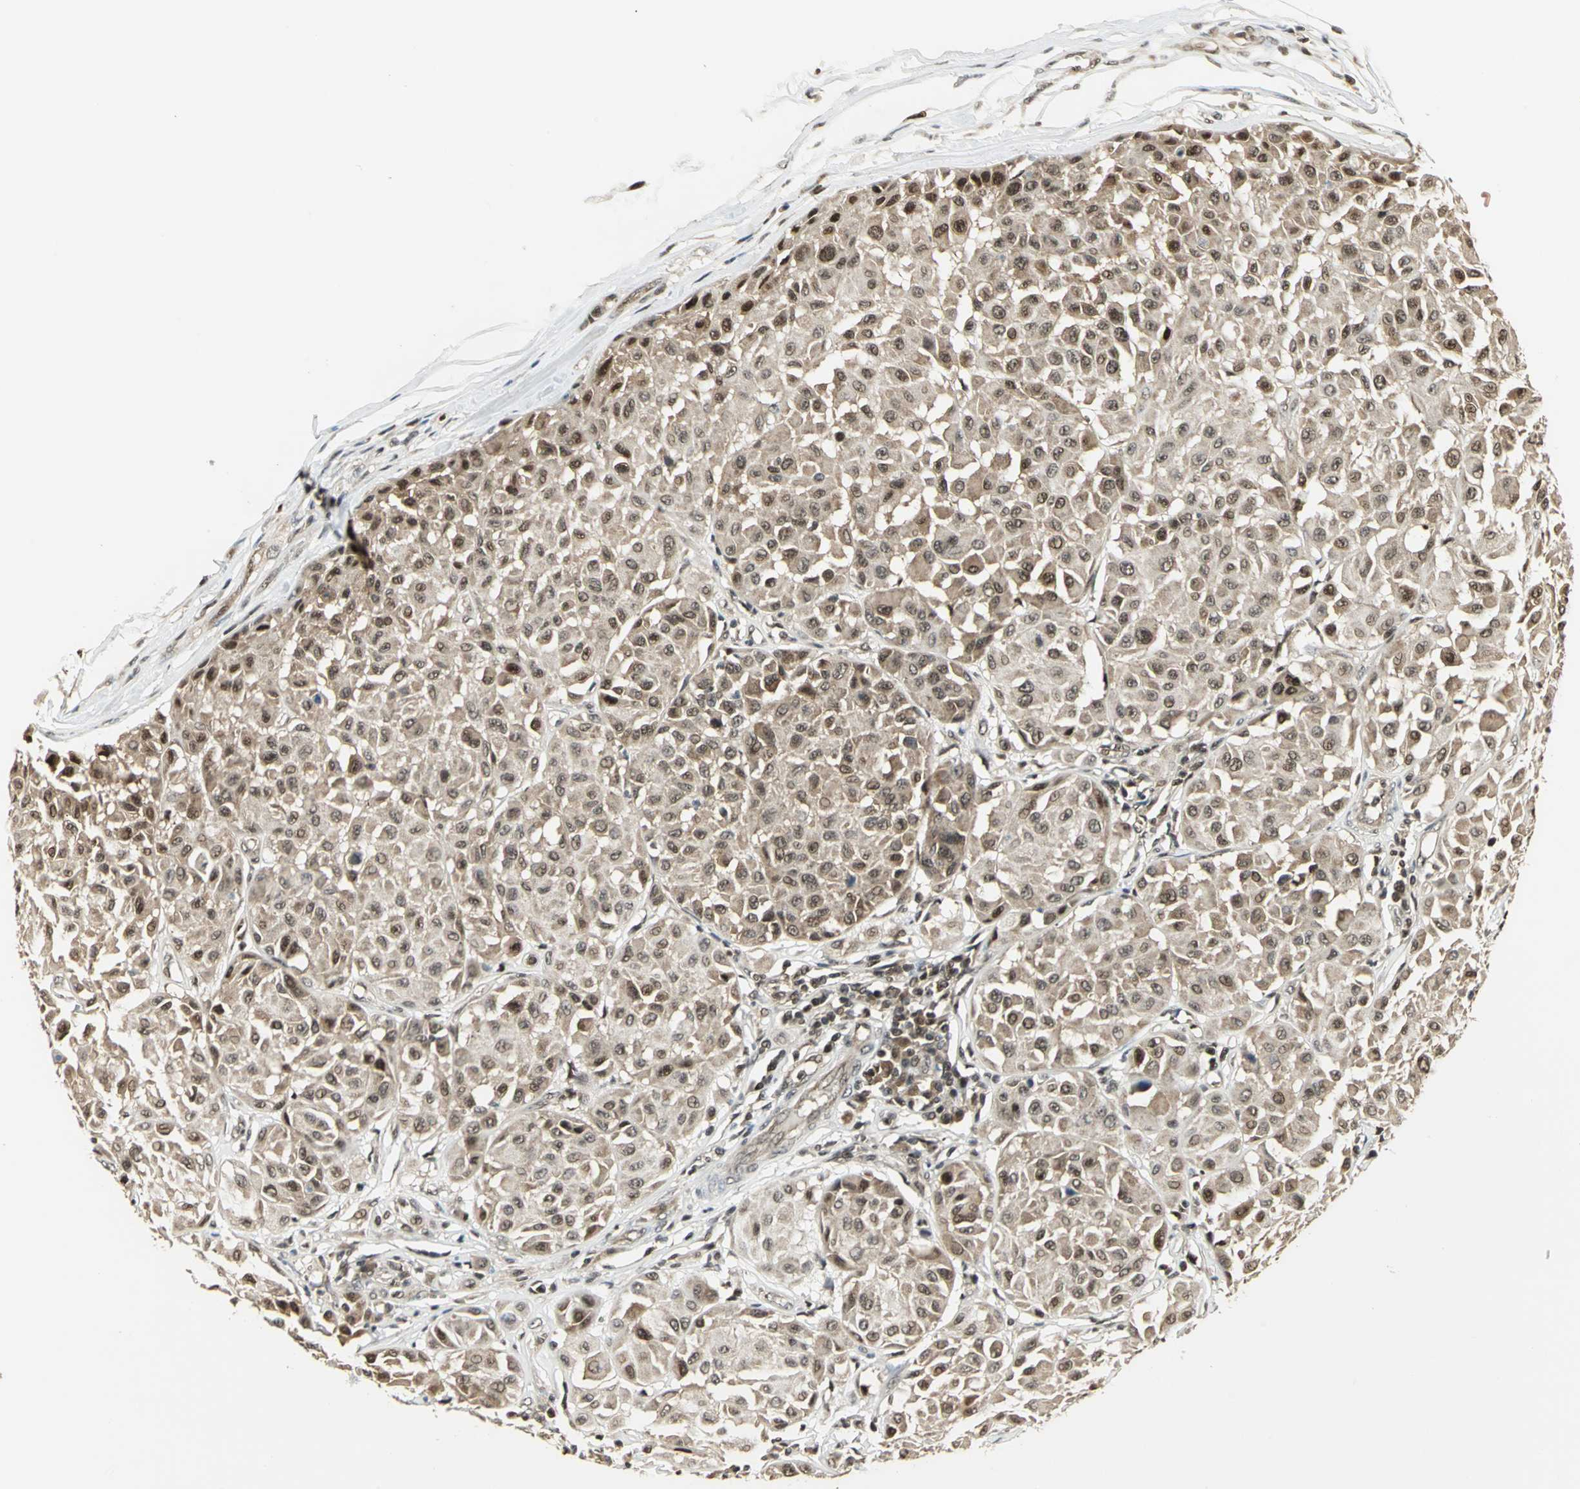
{"staining": {"intensity": "weak", "quantity": ">75%", "location": "cytoplasmic/membranous,nuclear"}, "tissue": "melanoma", "cell_type": "Tumor cells", "image_type": "cancer", "snomed": [{"axis": "morphology", "description": "Malignant melanoma, Metastatic site"}, {"axis": "topography", "description": "Soft tissue"}], "caption": "Immunohistochemical staining of human malignant melanoma (metastatic site) demonstrates low levels of weak cytoplasmic/membranous and nuclear protein expression in about >75% of tumor cells.", "gene": "PSMC3", "patient": {"sex": "male", "age": 41}}